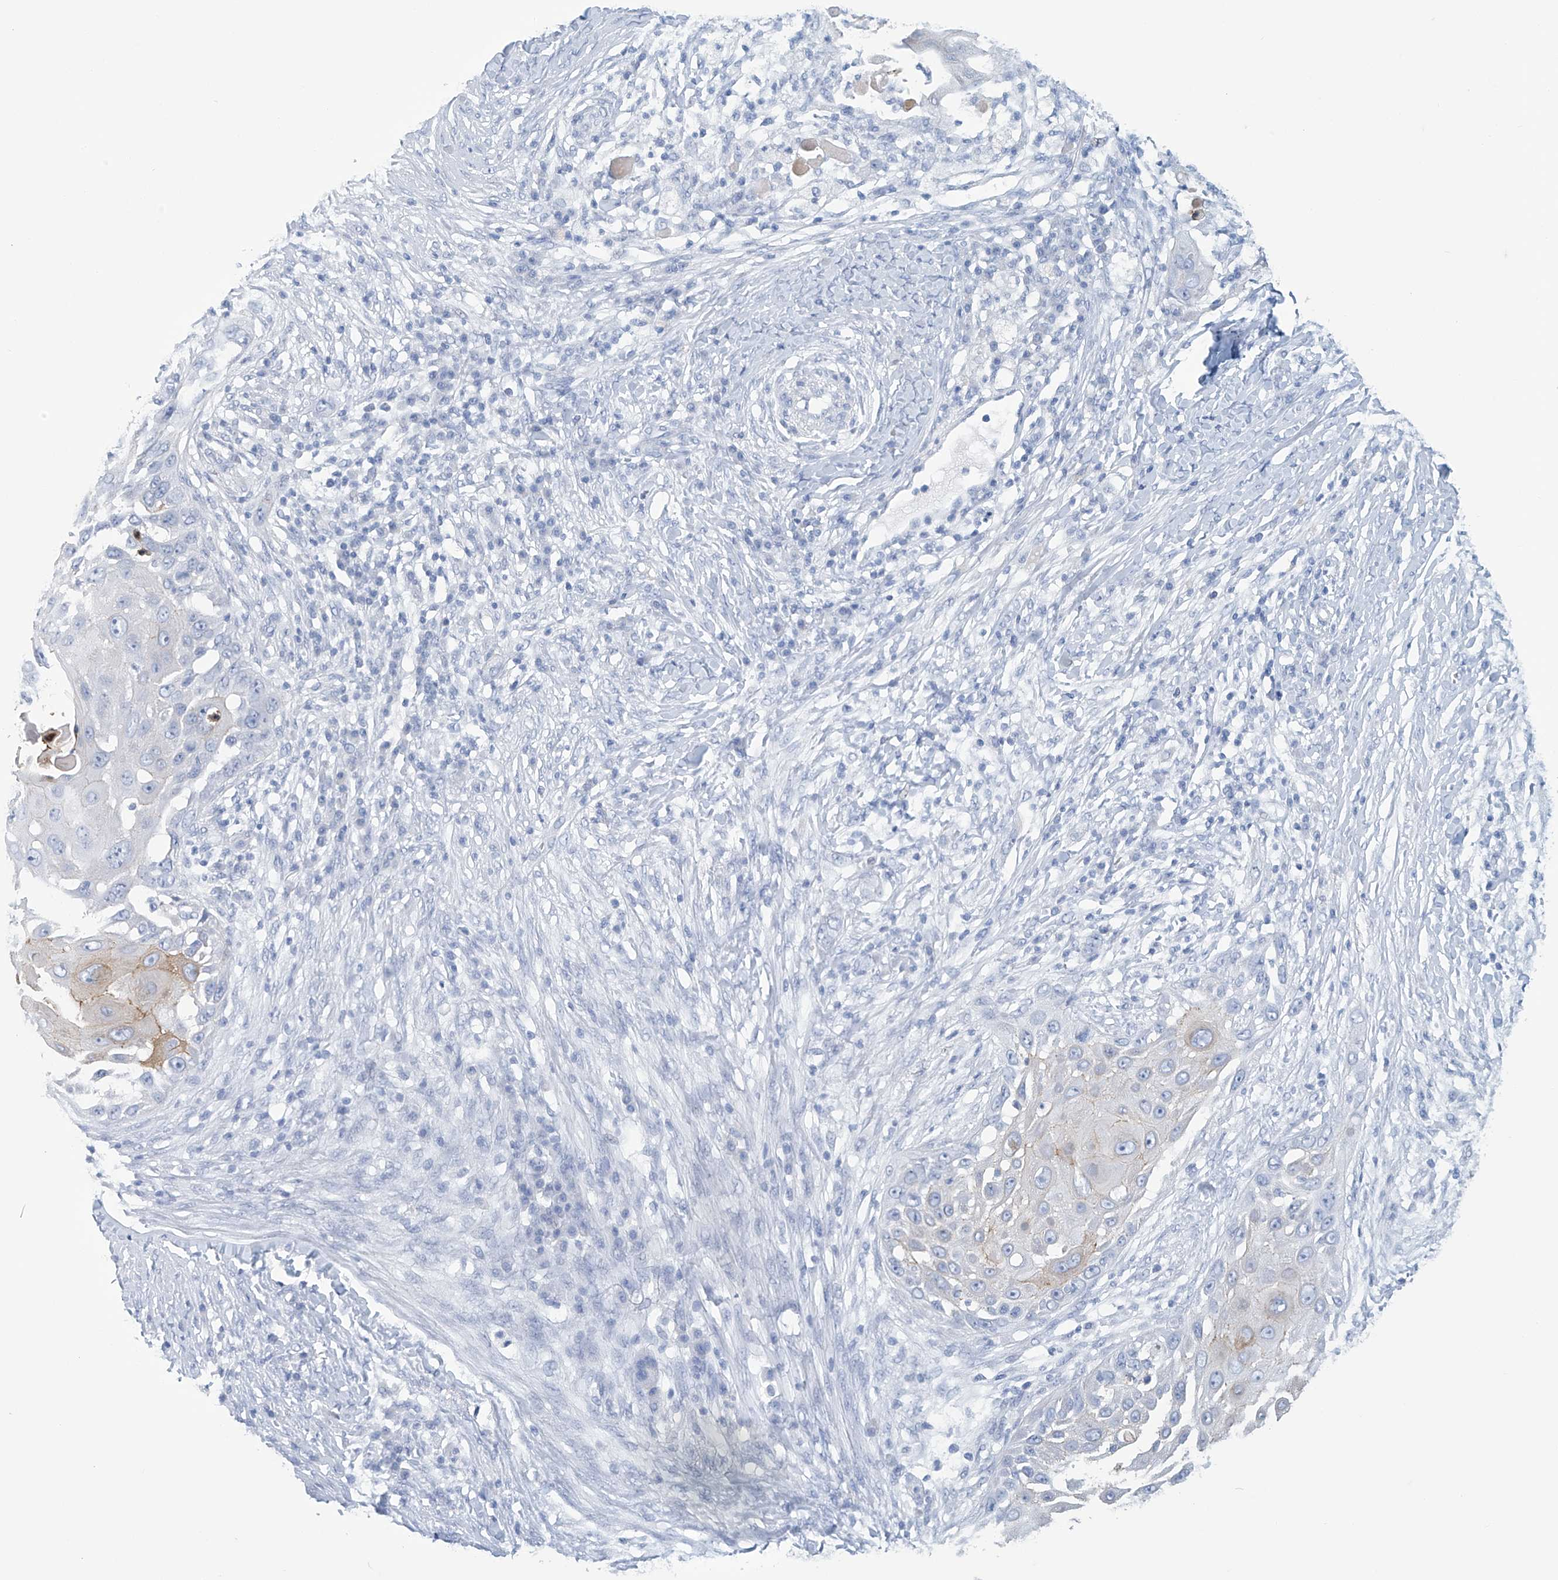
{"staining": {"intensity": "negative", "quantity": "none", "location": "none"}, "tissue": "skin cancer", "cell_type": "Tumor cells", "image_type": "cancer", "snomed": [{"axis": "morphology", "description": "Squamous cell carcinoma, NOS"}, {"axis": "topography", "description": "Skin"}], "caption": "Immunohistochemical staining of skin cancer (squamous cell carcinoma) shows no significant positivity in tumor cells. The staining was performed using DAB (3,3'-diaminobenzidine) to visualize the protein expression in brown, while the nuclei were stained in blue with hematoxylin (Magnification: 20x).", "gene": "DSP", "patient": {"sex": "female", "age": 44}}